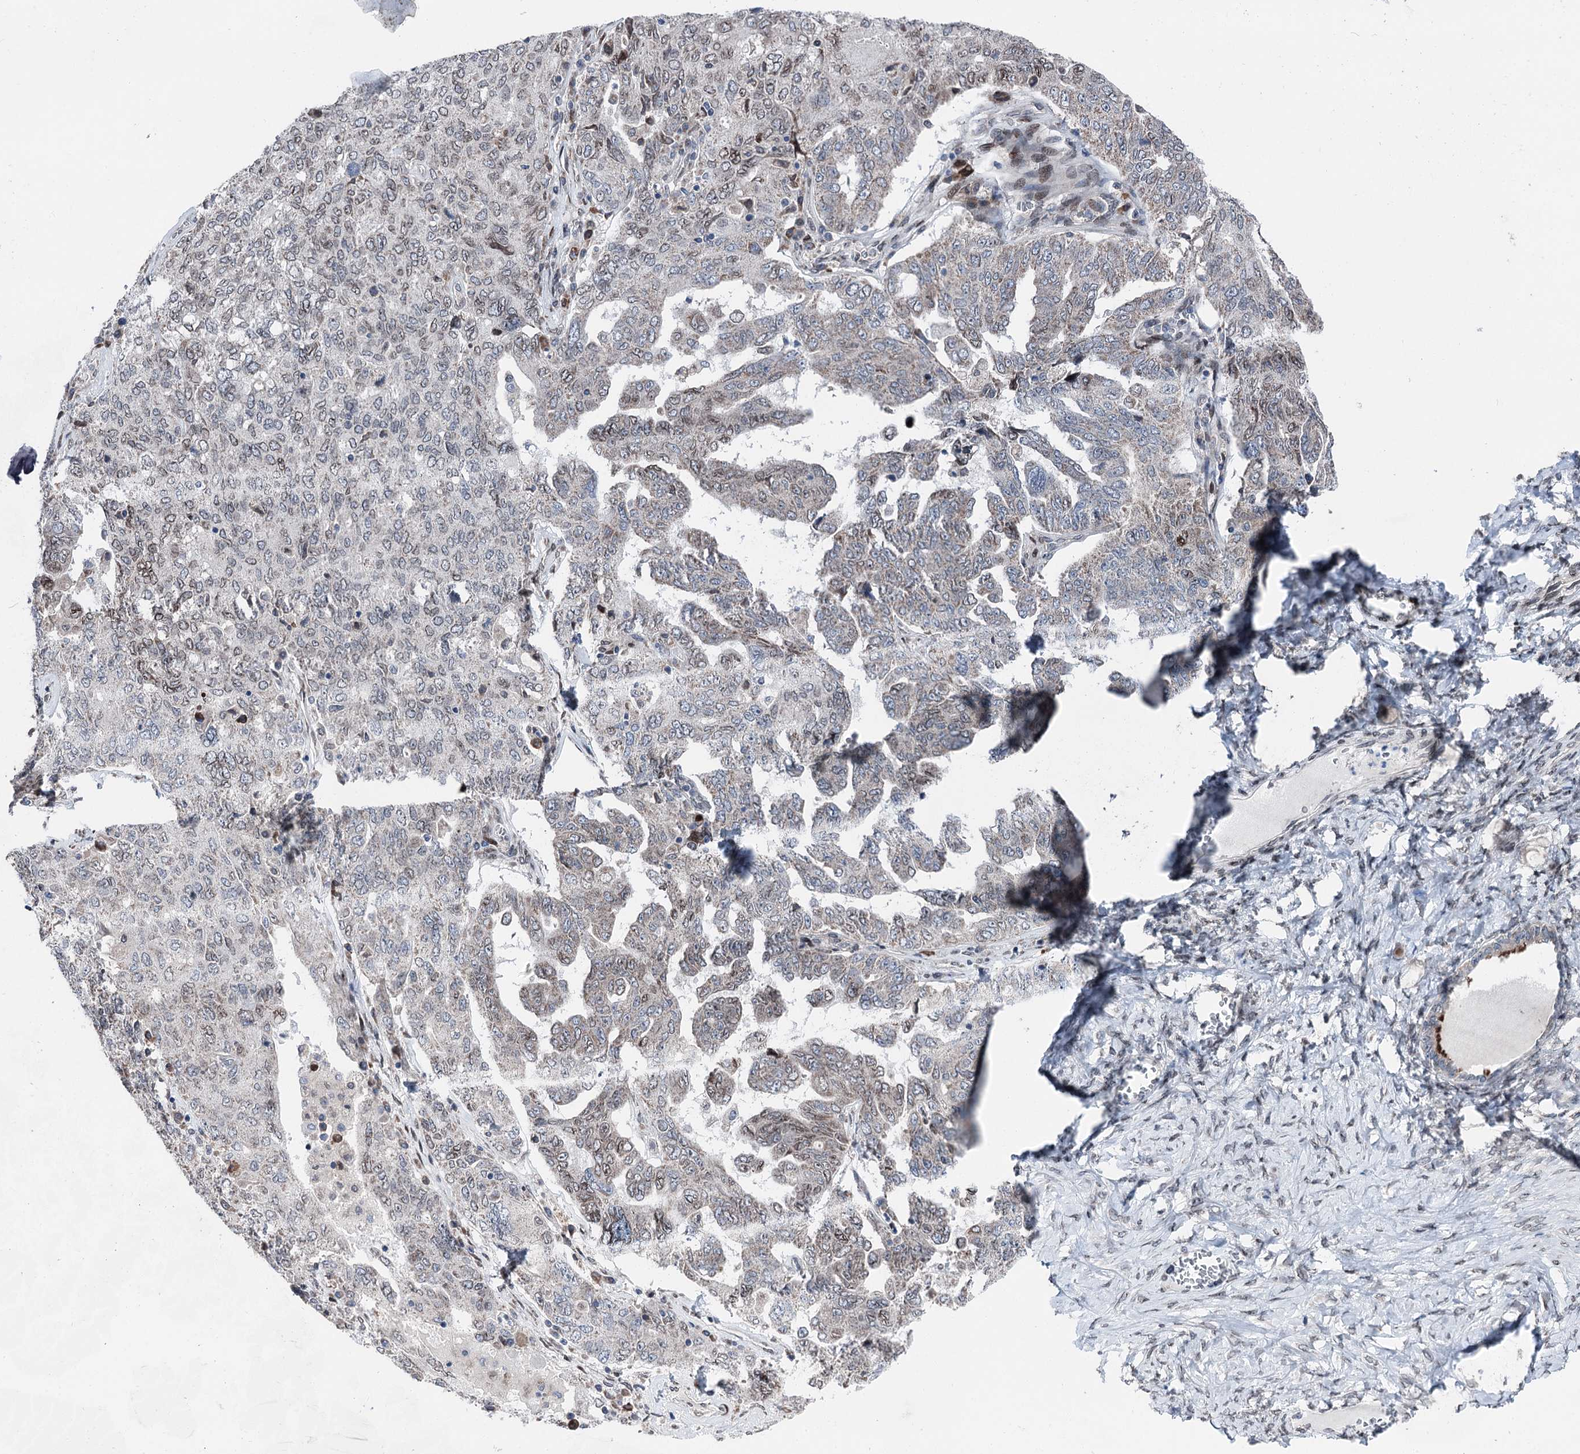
{"staining": {"intensity": "weak", "quantity": "<25%", "location": "cytoplasmic/membranous"}, "tissue": "ovarian cancer", "cell_type": "Tumor cells", "image_type": "cancer", "snomed": [{"axis": "morphology", "description": "Carcinoma, endometroid"}, {"axis": "topography", "description": "Ovary"}], "caption": "This is a micrograph of IHC staining of ovarian cancer (endometroid carcinoma), which shows no expression in tumor cells. Brightfield microscopy of immunohistochemistry (IHC) stained with DAB (brown) and hematoxylin (blue), captured at high magnification.", "gene": "MRPL14", "patient": {"sex": "female", "age": 62}}